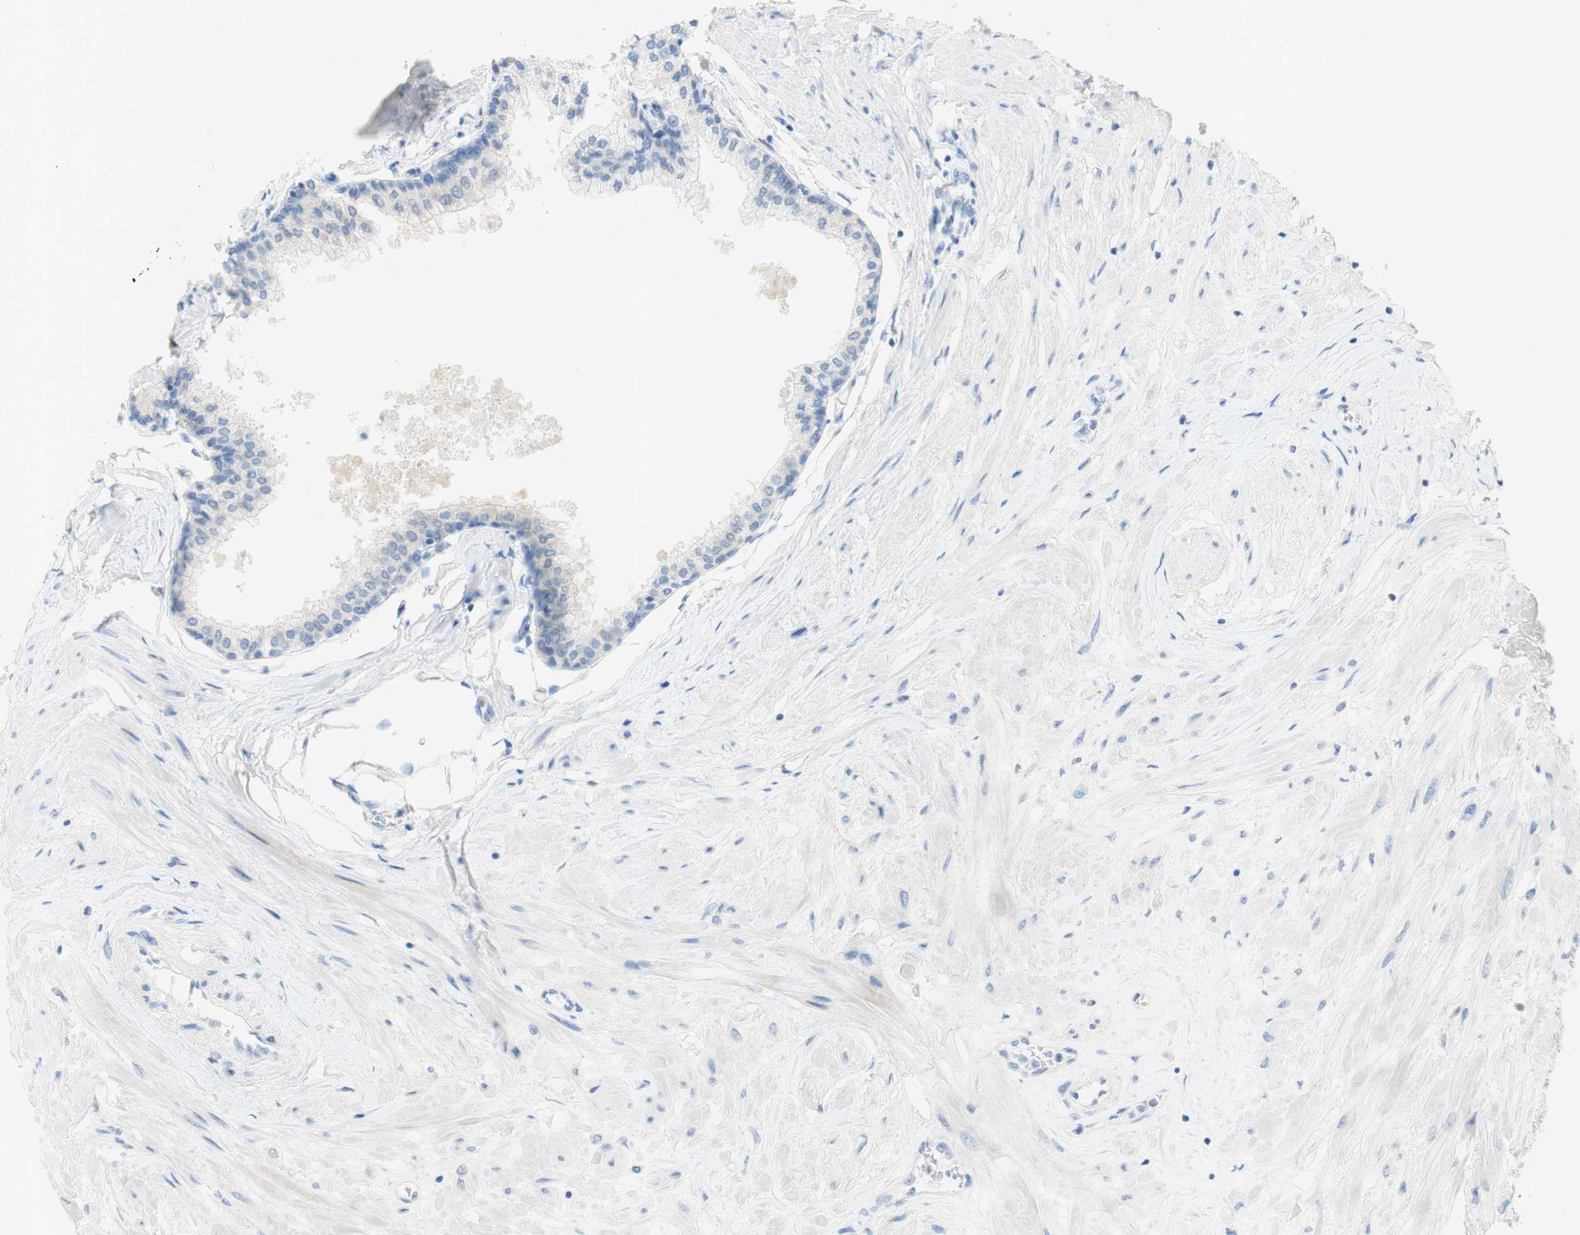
{"staining": {"intensity": "negative", "quantity": "none", "location": "none"}, "tissue": "prostate", "cell_type": "Glandular cells", "image_type": "normal", "snomed": [{"axis": "morphology", "description": "Normal tissue, NOS"}, {"axis": "topography", "description": "Prostate"}, {"axis": "topography", "description": "Seminal veicle"}], "caption": "Histopathology image shows no protein positivity in glandular cells of normal prostate. (DAB immunohistochemistry (IHC) visualized using brightfield microscopy, high magnification).", "gene": "POLR2J3", "patient": {"sex": "male", "age": 60}}